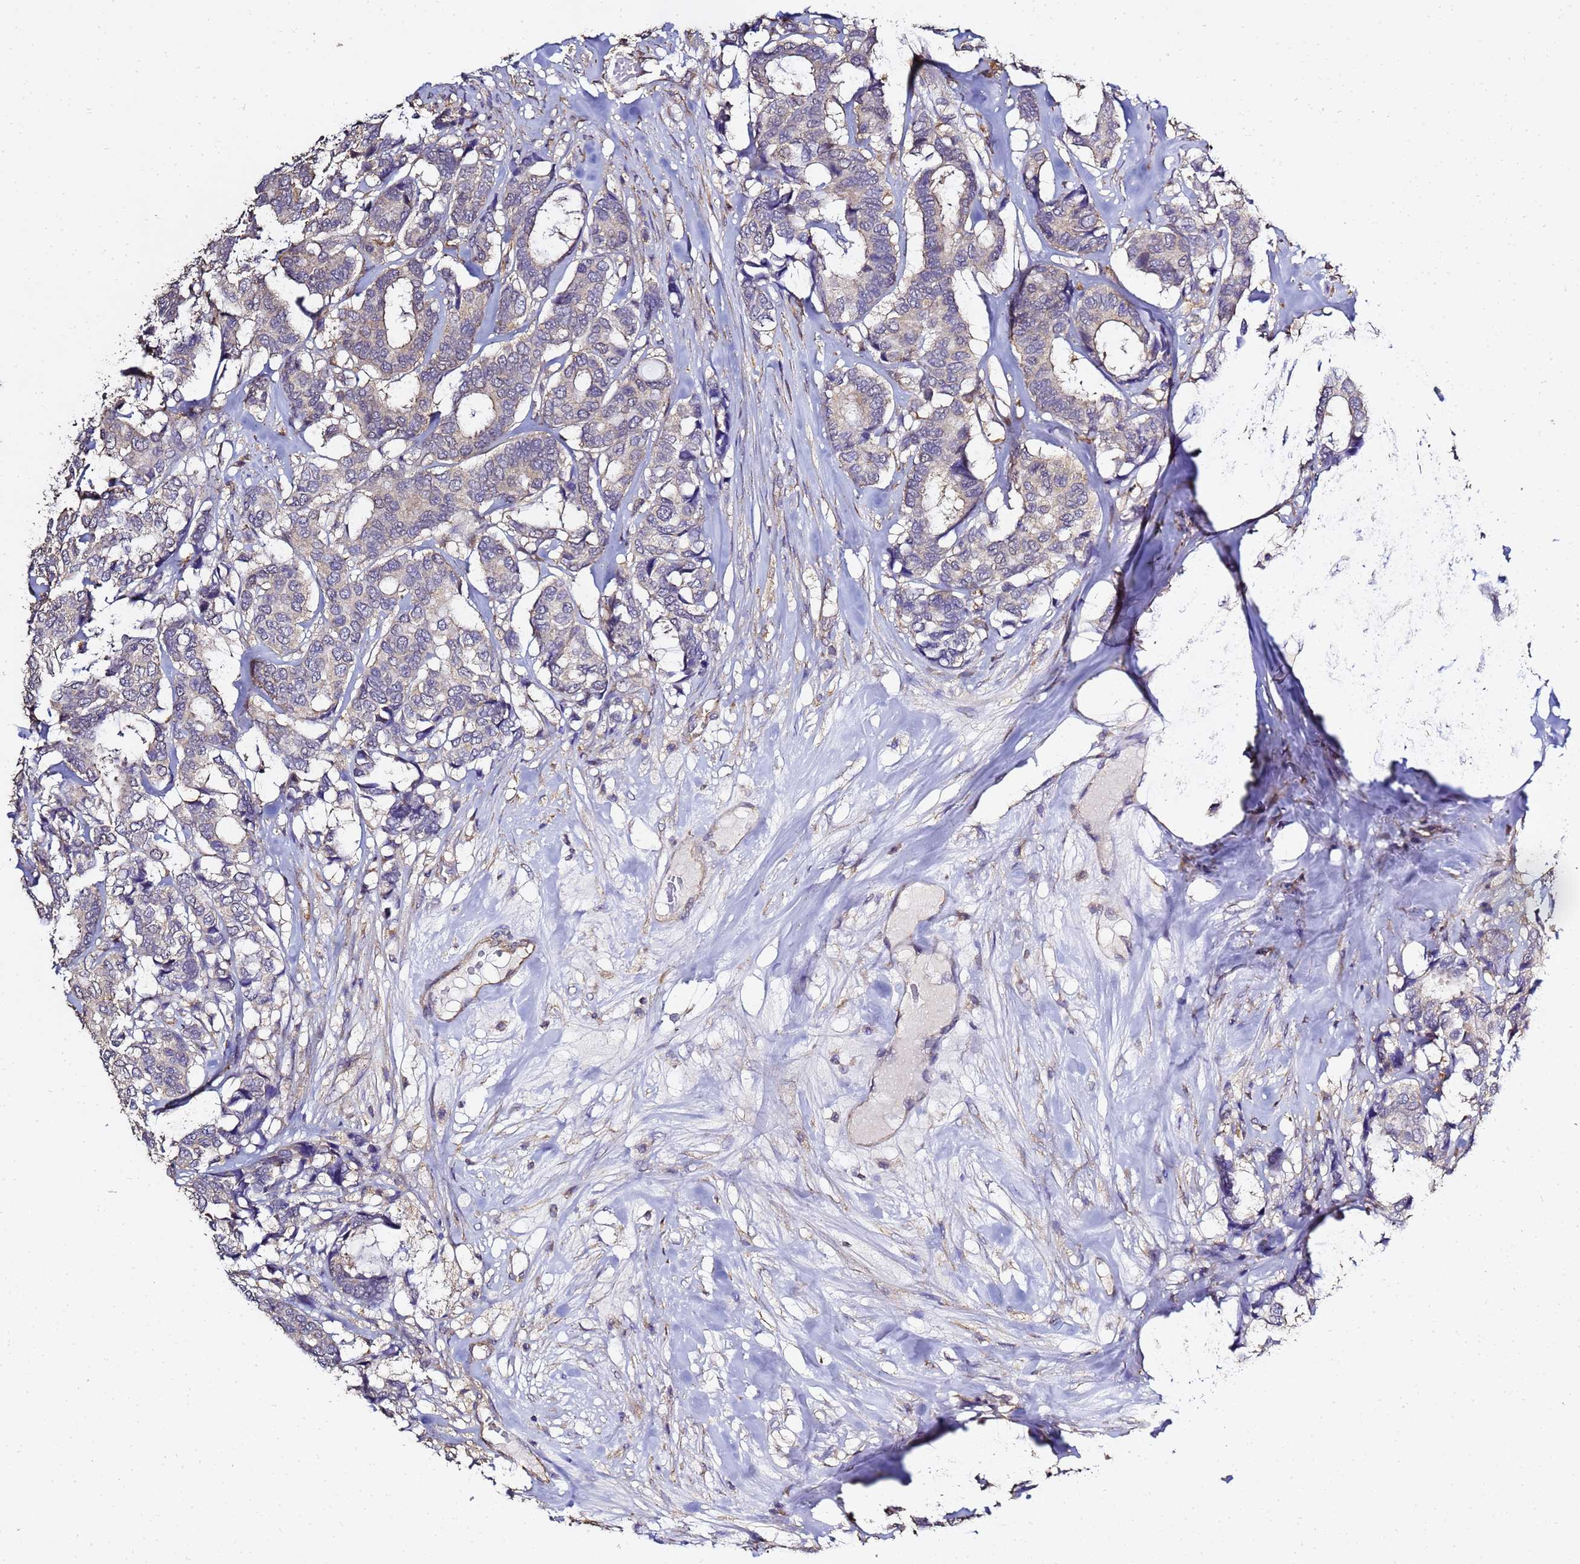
{"staining": {"intensity": "weak", "quantity": "<25%", "location": "cytoplasmic/membranous"}, "tissue": "breast cancer", "cell_type": "Tumor cells", "image_type": "cancer", "snomed": [{"axis": "morphology", "description": "Duct carcinoma"}, {"axis": "topography", "description": "Breast"}], "caption": "Micrograph shows no protein expression in tumor cells of intraductal carcinoma (breast) tissue.", "gene": "ENOPH1", "patient": {"sex": "female", "age": 87}}